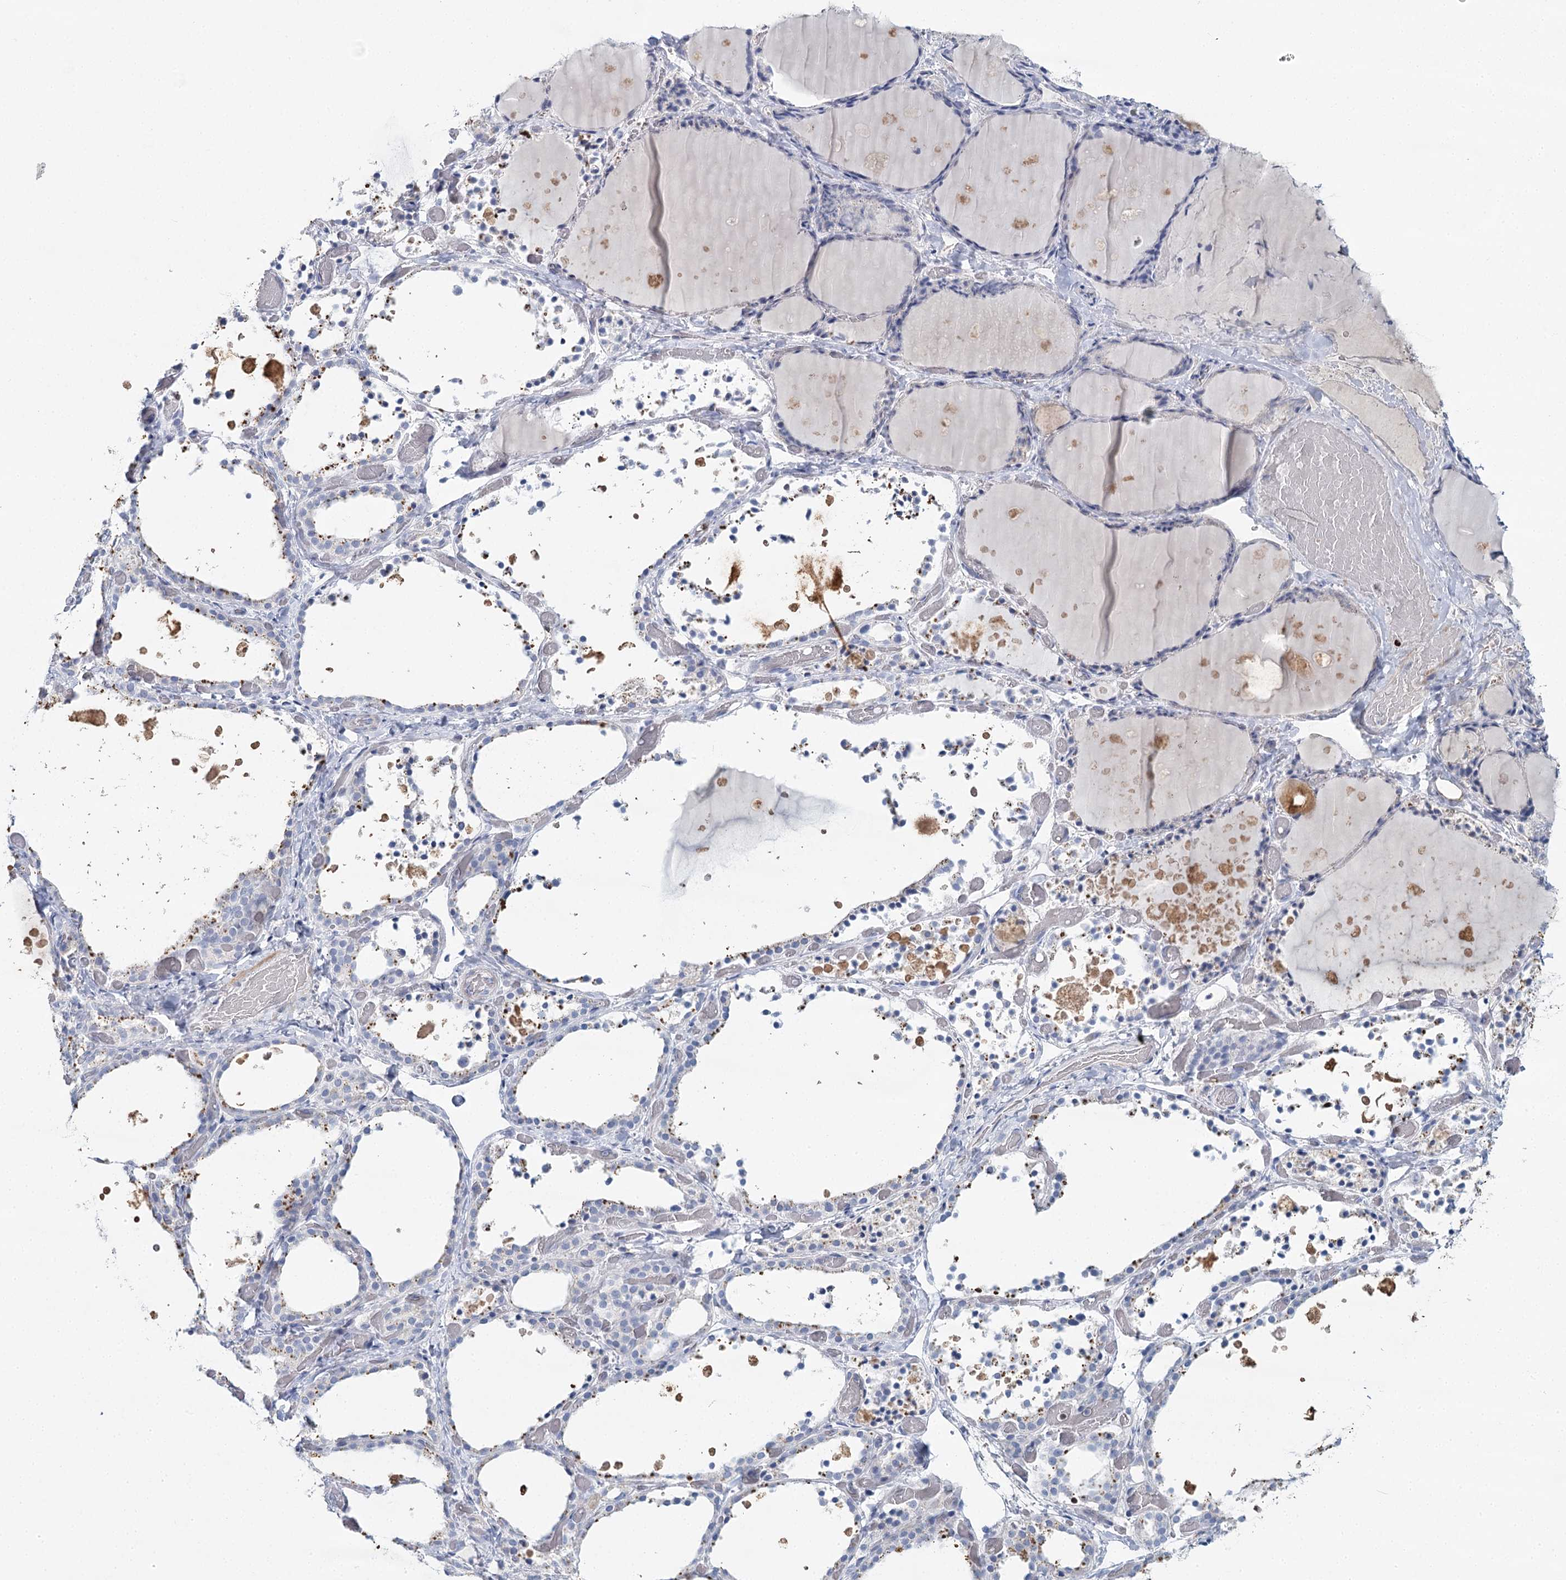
{"staining": {"intensity": "negative", "quantity": "none", "location": "none"}, "tissue": "thyroid gland", "cell_type": "Glandular cells", "image_type": "normal", "snomed": [{"axis": "morphology", "description": "Normal tissue, NOS"}, {"axis": "topography", "description": "Thyroid gland"}], "caption": "Glandular cells show no significant protein staining in benign thyroid gland.", "gene": "IGSF3", "patient": {"sex": "female", "age": 44}}